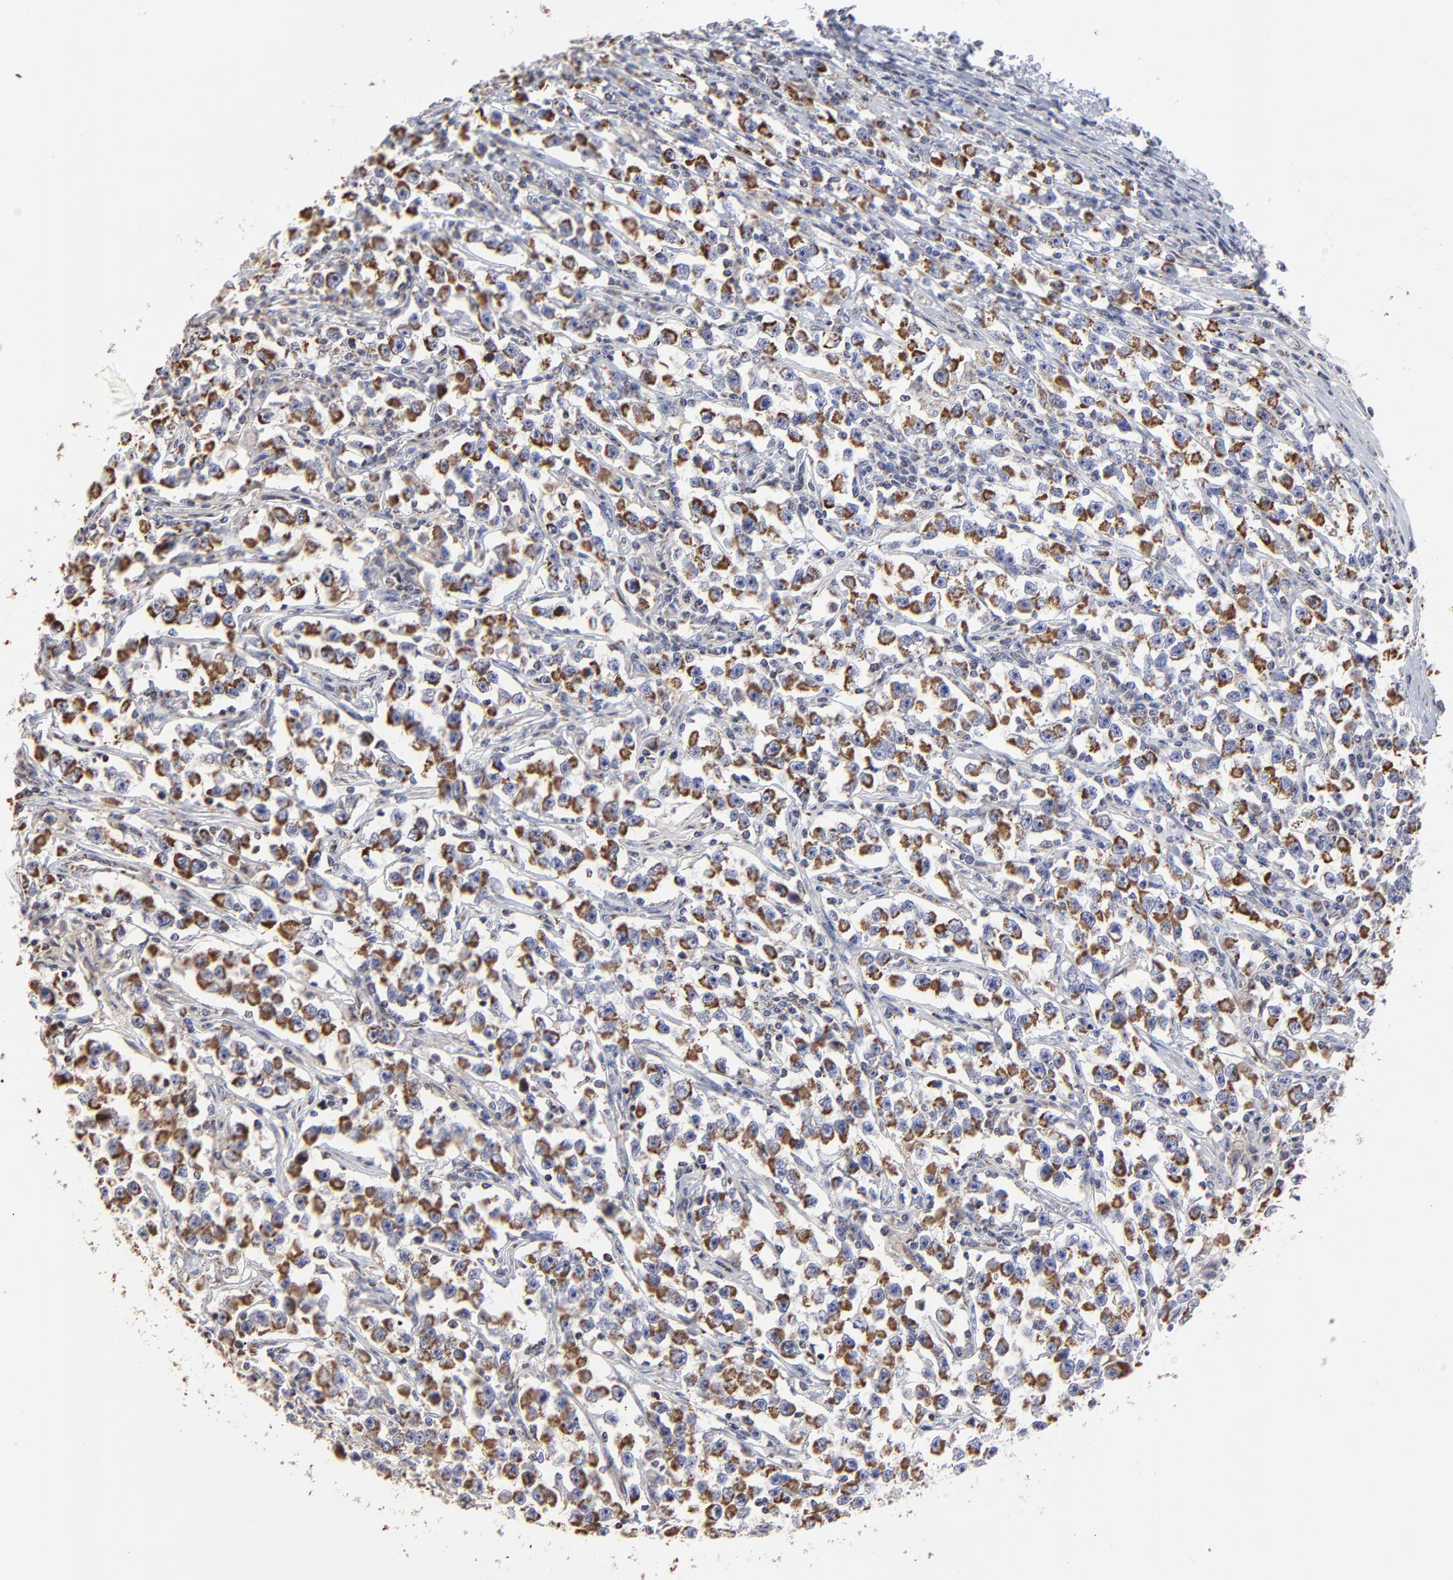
{"staining": {"intensity": "strong", "quantity": ">75%", "location": "cytoplasmic/membranous"}, "tissue": "testis cancer", "cell_type": "Tumor cells", "image_type": "cancer", "snomed": [{"axis": "morphology", "description": "Seminoma, NOS"}, {"axis": "topography", "description": "Testis"}], "caption": "IHC photomicrograph of neoplastic tissue: human seminoma (testis) stained using immunohistochemistry demonstrates high levels of strong protein expression localized specifically in the cytoplasmic/membranous of tumor cells, appearing as a cytoplasmic/membranous brown color.", "gene": "PINK1", "patient": {"sex": "male", "age": 33}}